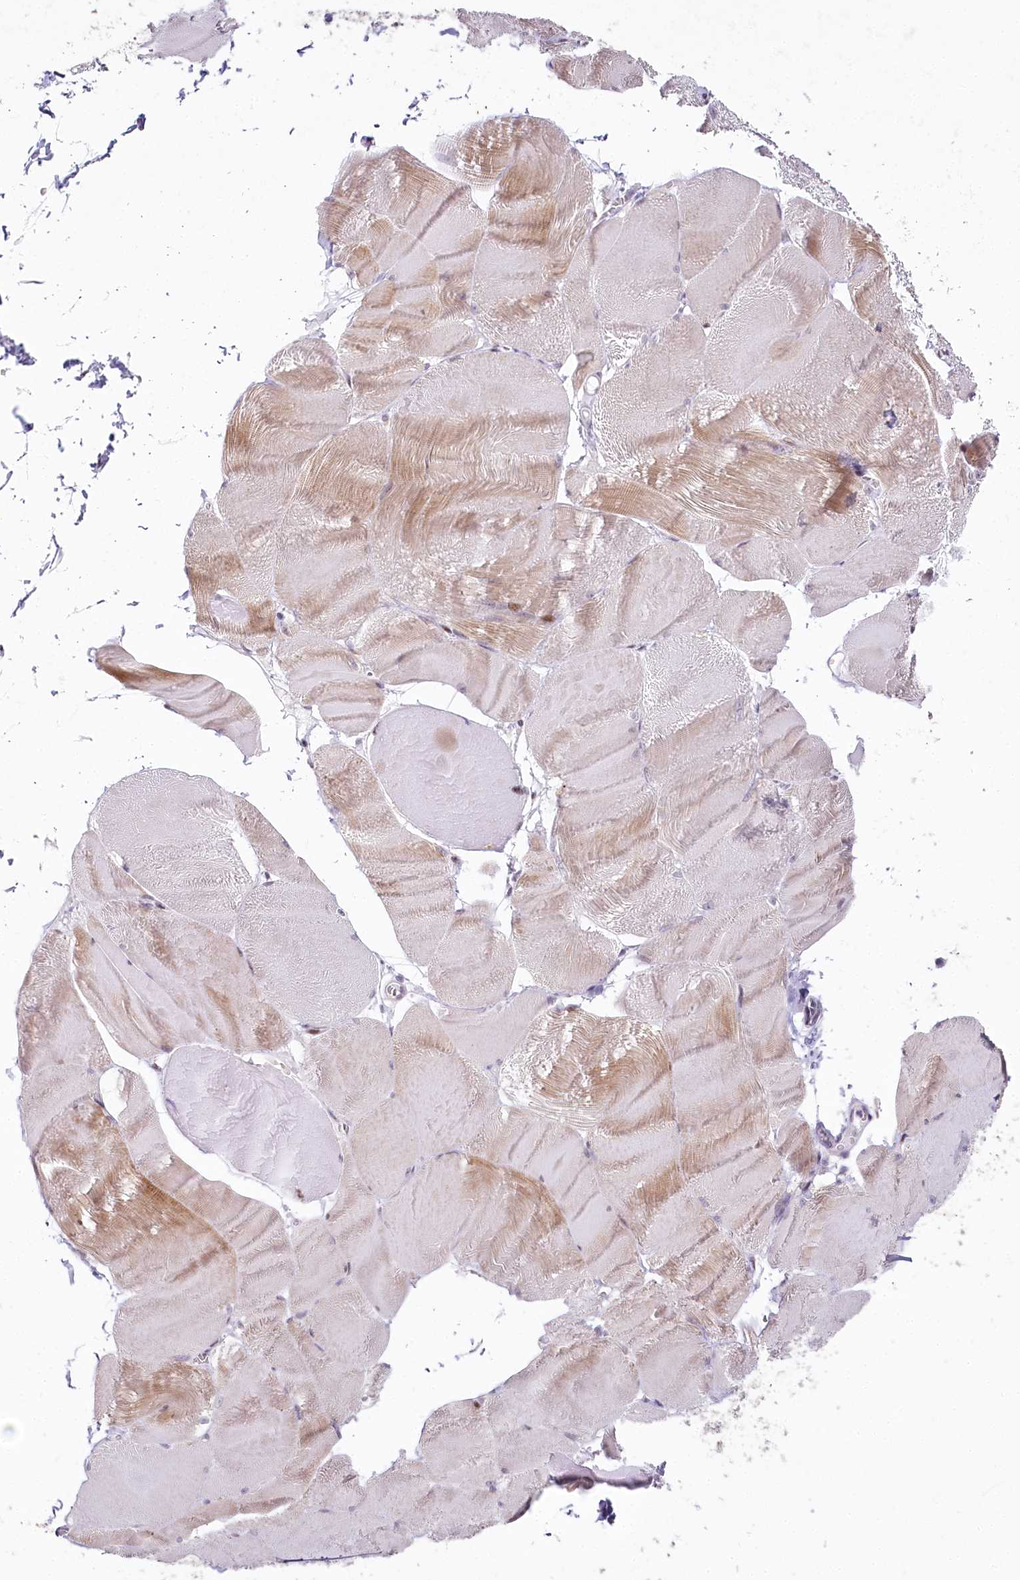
{"staining": {"intensity": "moderate", "quantity": "25%-75%", "location": "cytoplasmic/membranous,nuclear"}, "tissue": "skeletal muscle", "cell_type": "Myocytes", "image_type": "normal", "snomed": [{"axis": "morphology", "description": "Normal tissue, NOS"}, {"axis": "morphology", "description": "Basal cell carcinoma"}, {"axis": "topography", "description": "Skeletal muscle"}], "caption": "Immunohistochemical staining of normal skeletal muscle reveals 25%-75% levels of moderate cytoplasmic/membranous,nuclear protein positivity in approximately 25%-75% of myocytes.", "gene": "HPD", "patient": {"sex": "female", "age": 64}}